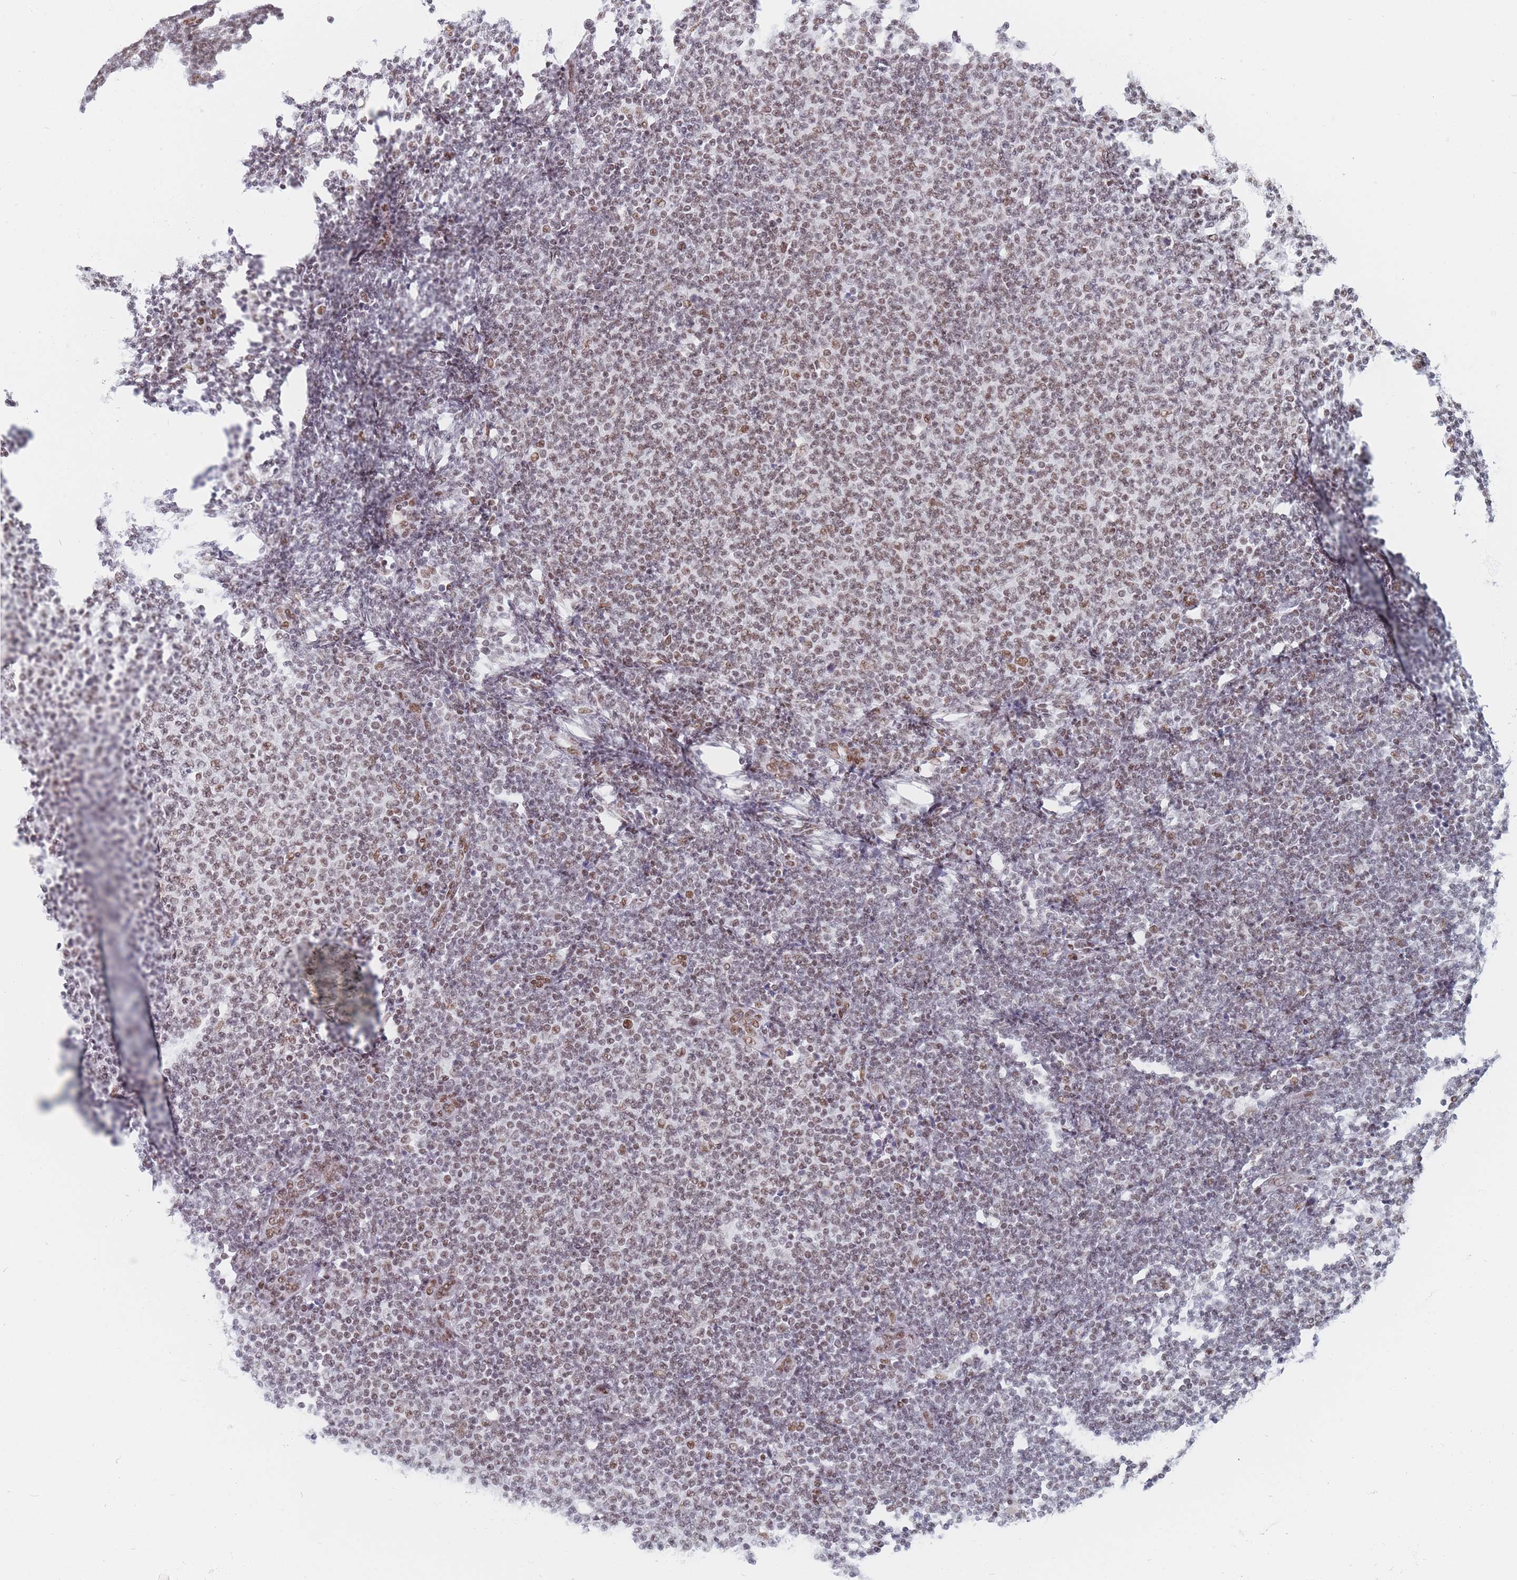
{"staining": {"intensity": "moderate", "quantity": "<25%", "location": "nuclear"}, "tissue": "lymphoma", "cell_type": "Tumor cells", "image_type": "cancer", "snomed": [{"axis": "morphology", "description": "Malignant lymphoma, non-Hodgkin's type, Low grade"}, {"axis": "topography", "description": "Lymph node"}], "caption": "Immunohistochemical staining of lymphoma exhibits moderate nuclear protein positivity in about <25% of tumor cells. The staining was performed using DAB (3,3'-diaminobenzidine), with brown indicating positive protein expression. Nuclei are stained blue with hematoxylin.", "gene": "SAFB2", "patient": {"sex": "male", "age": 66}}